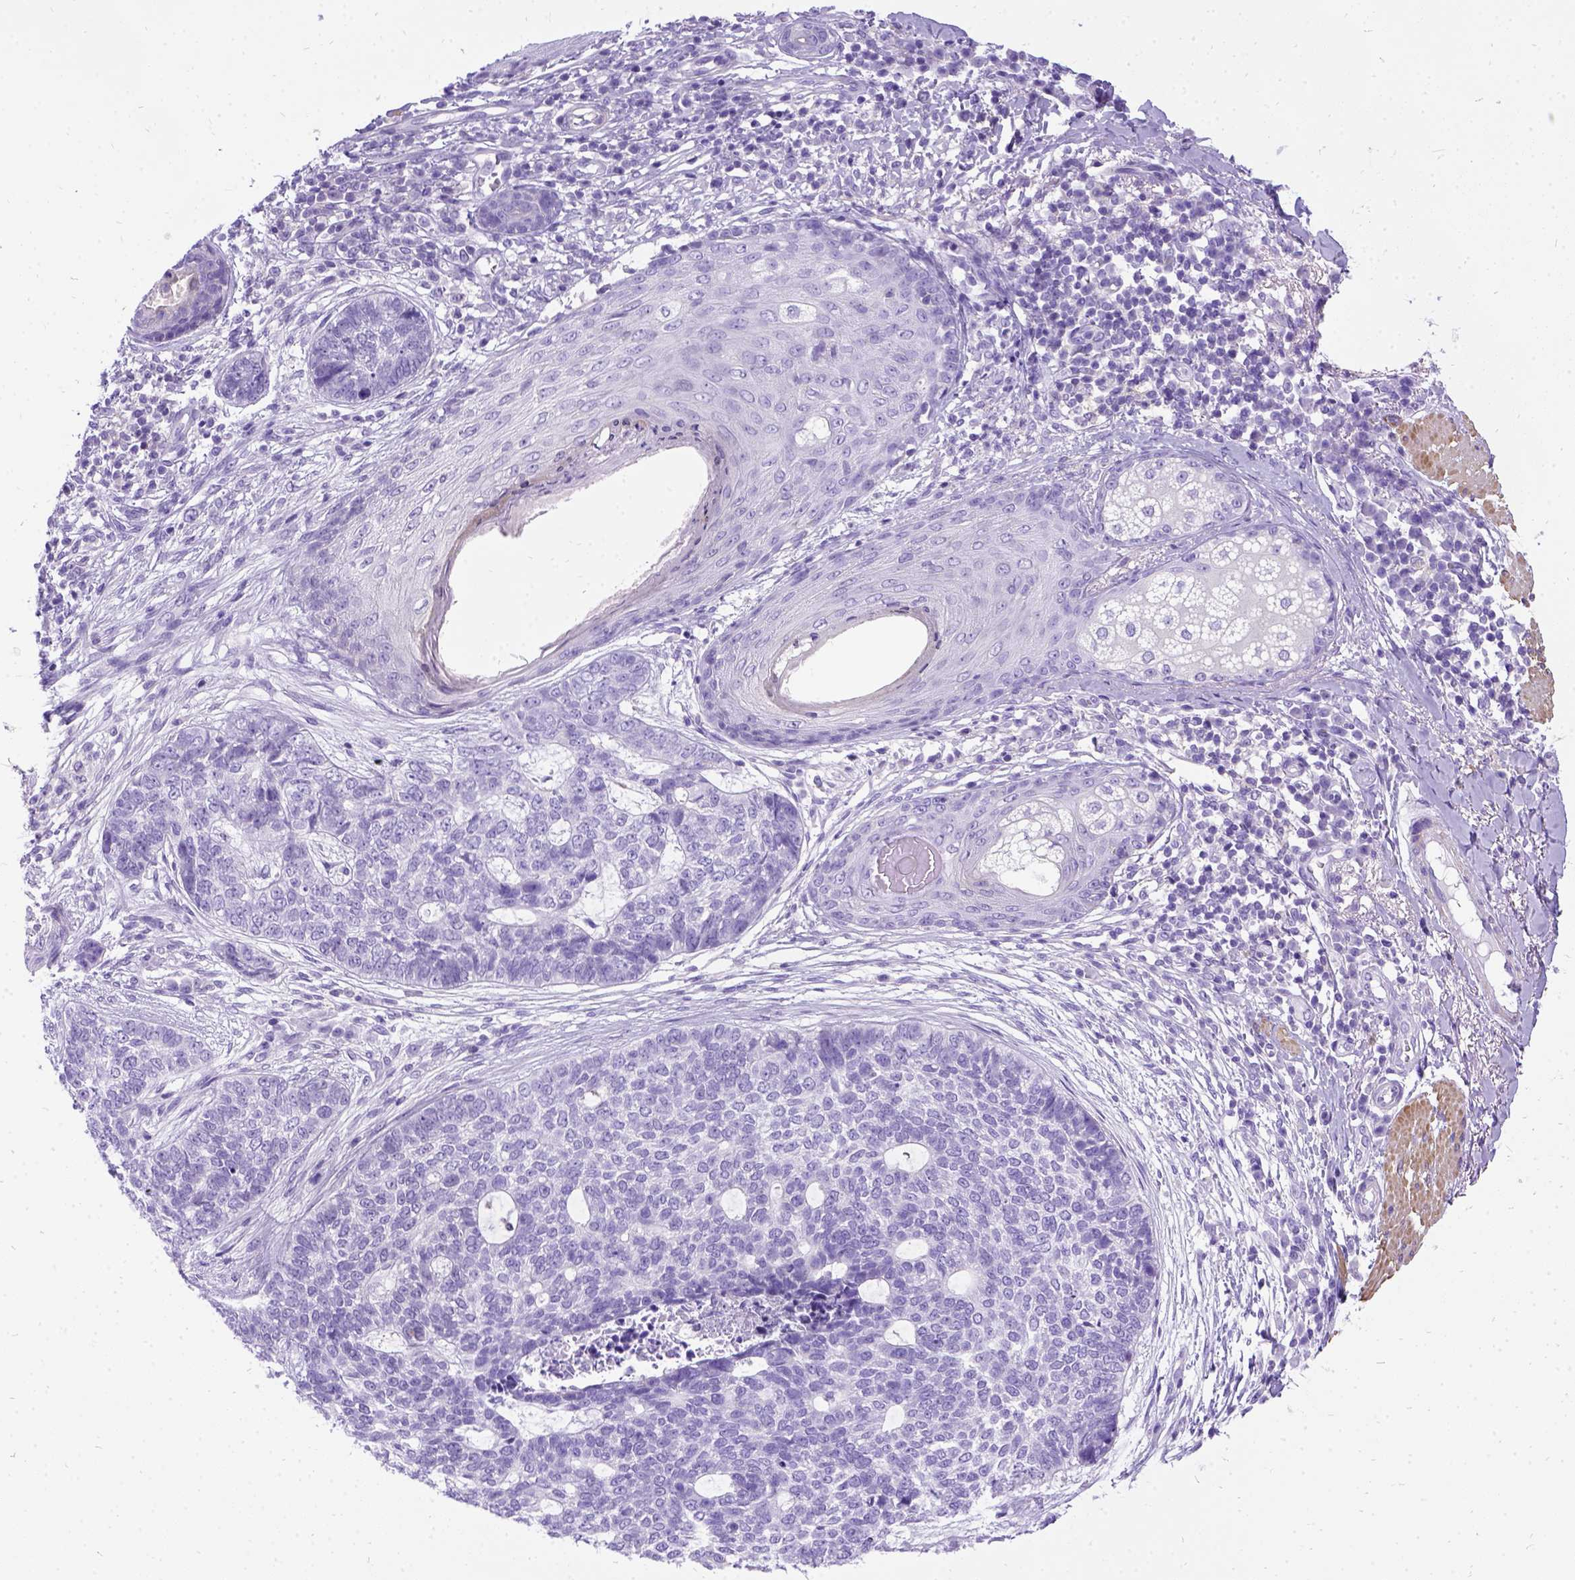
{"staining": {"intensity": "negative", "quantity": "none", "location": "none"}, "tissue": "skin cancer", "cell_type": "Tumor cells", "image_type": "cancer", "snomed": [{"axis": "morphology", "description": "Basal cell carcinoma"}, {"axis": "topography", "description": "Skin"}], "caption": "Immunohistochemistry histopathology image of human skin cancer stained for a protein (brown), which demonstrates no expression in tumor cells.", "gene": "PRG2", "patient": {"sex": "female", "age": 69}}